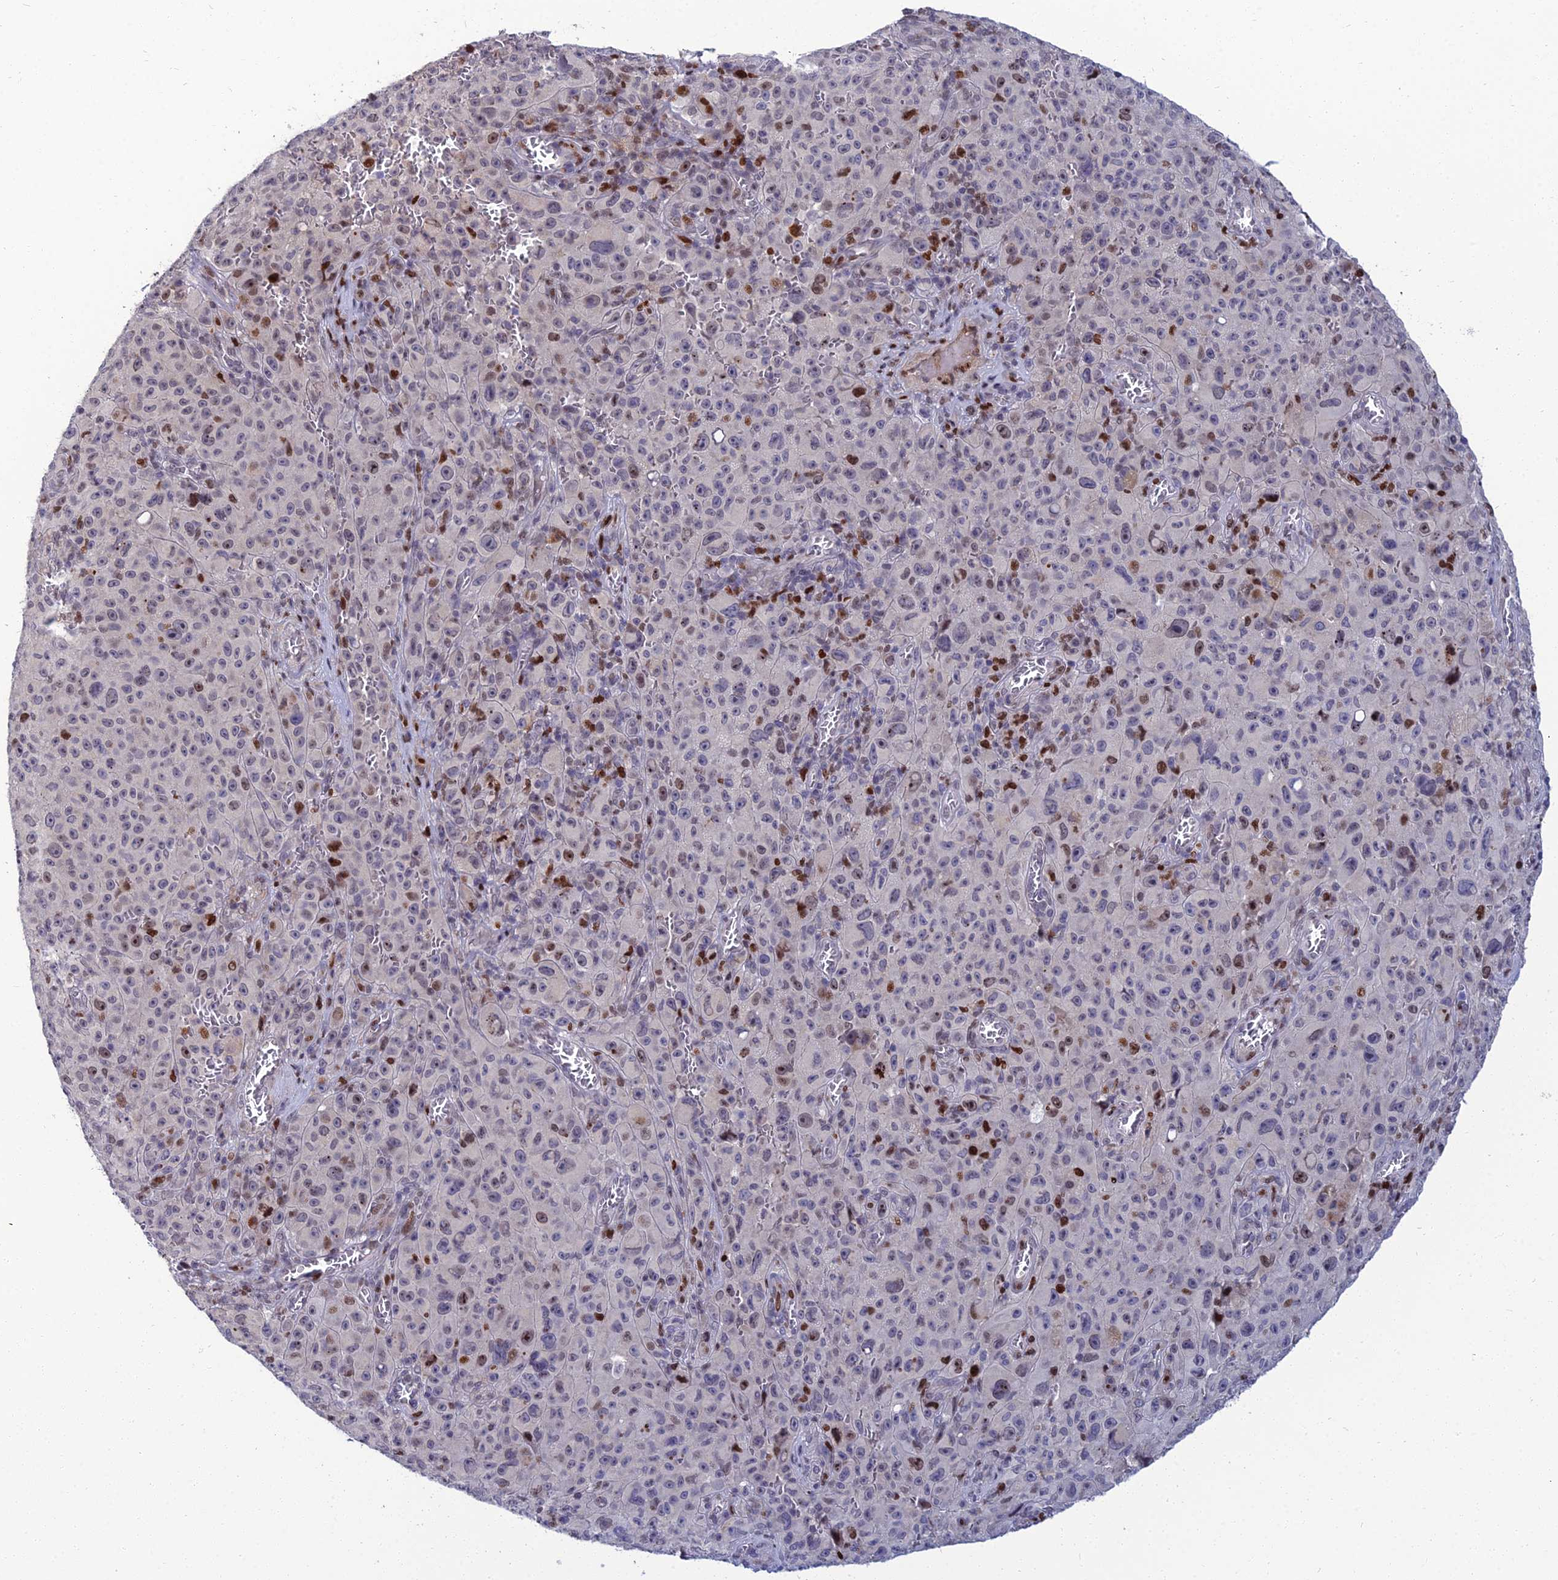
{"staining": {"intensity": "strong", "quantity": "<25%", "location": "nuclear"}, "tissue": "melanoma", "cell_type": "Tumor cells", "image_type": "cancer", "snomed": [{"axis": "morphology", "description": "Malignant melanoma, NOS"}, {"axis": "topography", "description": "Skin"}], "caption": "DAB (3,3'-diaminobenzidine) immunohistochemical staining of human malignant melanoma demonstrates strong nuclear protein staining in approximately <25% of tumor cells.", "gene": "TAF9B", "patient": {"sex": "female", "age": 82}}